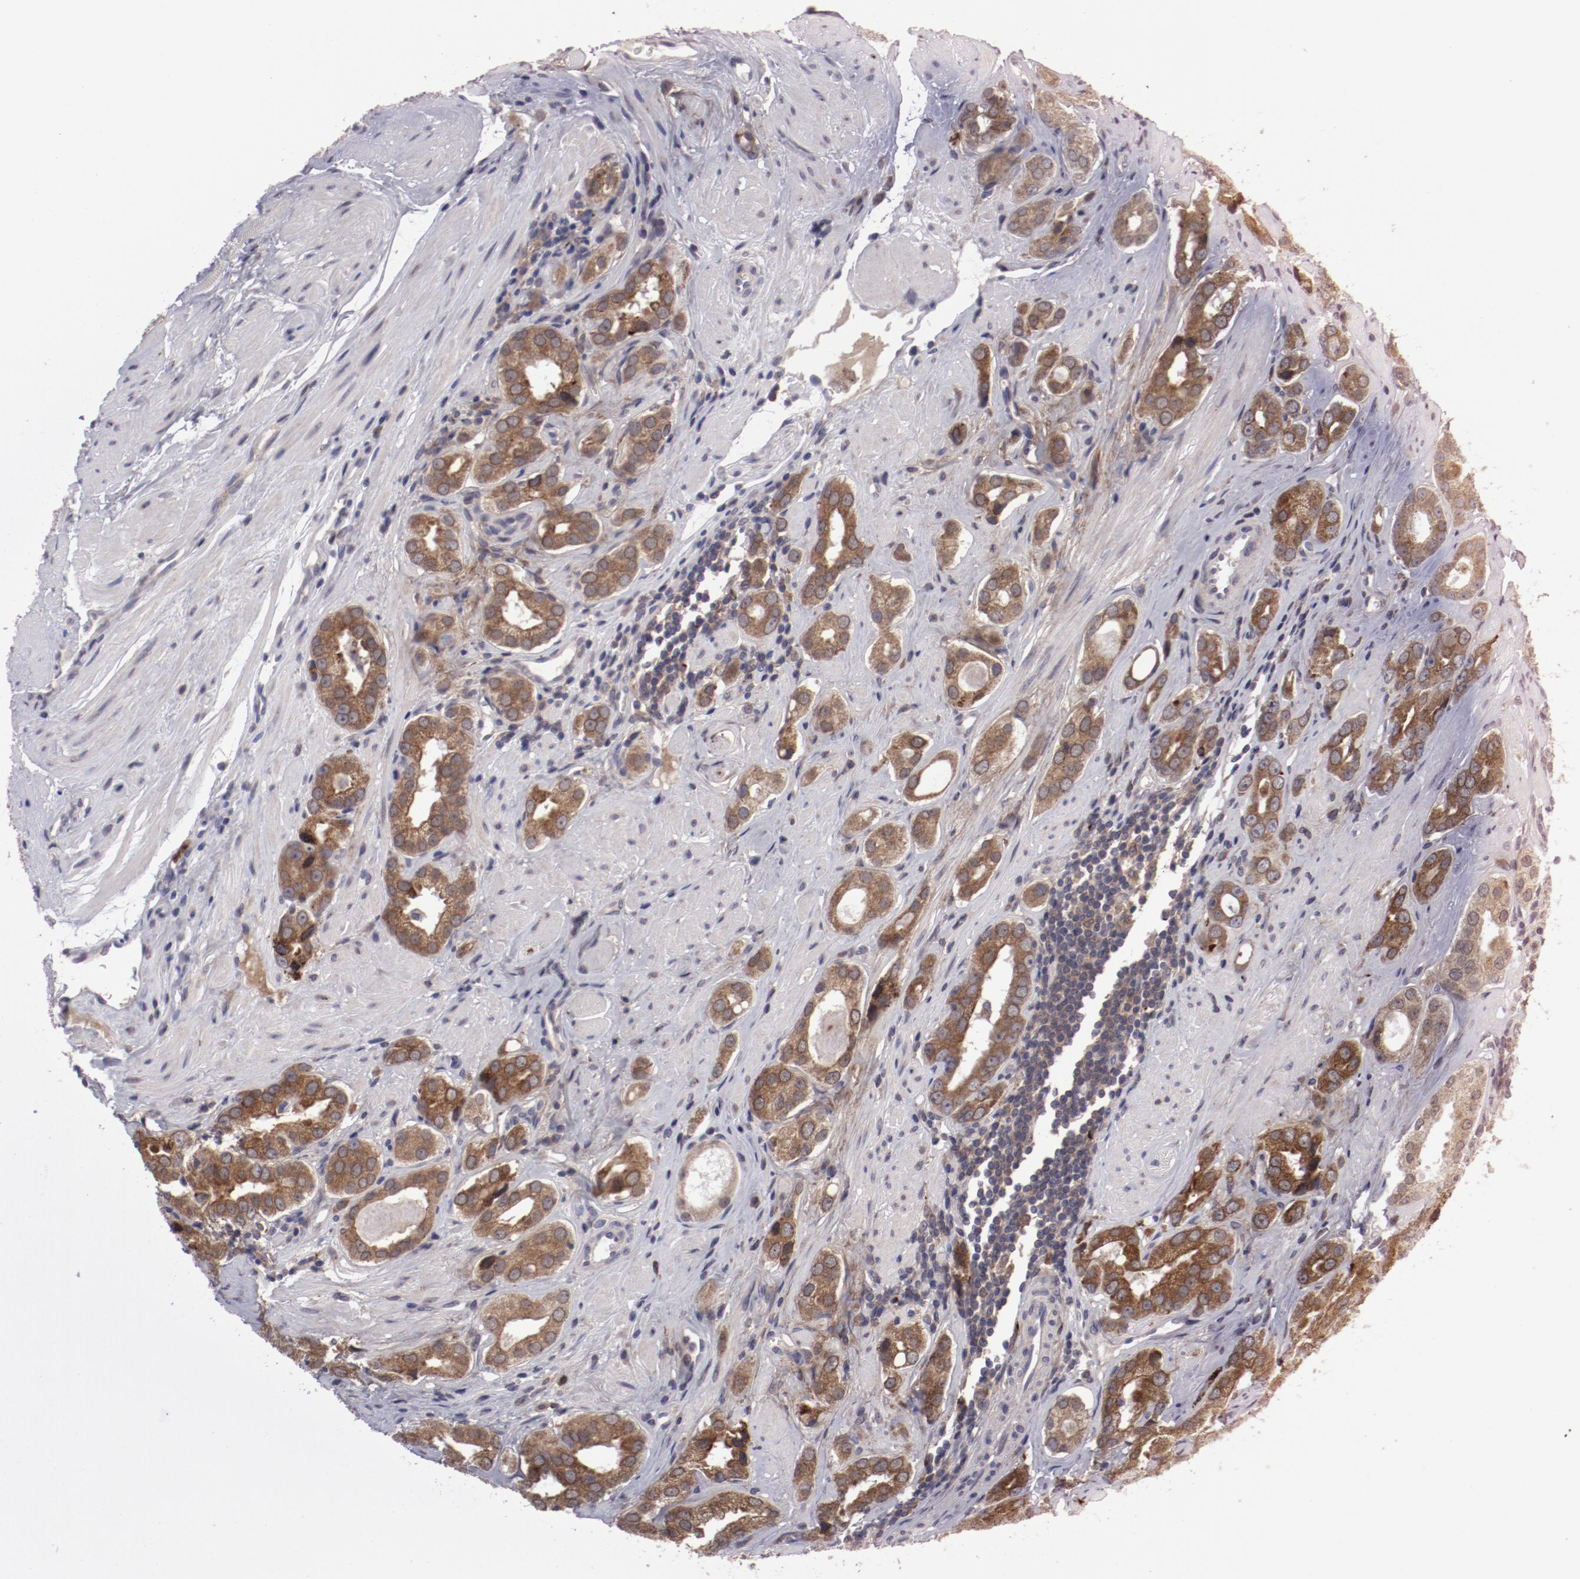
{"staining": {"intensity": "moderate", "quantity": ">75%", "location": "cytoplasmic/membranous"}, "tissue": "prostate cancer", "cell_type": "Tumor cells", "image_type": "cancer", "snomed": [{"axis": "morphology", "description": "Adenocarcinoma, Medium grade"}, {"axis": "topography", "description": "Prostate"}], "caption": "Protein staining displays moderate cytoplasmic/membranous staining in about >75% of tumor cells in prostate cancer. Nuclei are stained in blue.", "gene": "IL12A", "patient": {"sex": "male", "age": 53}}